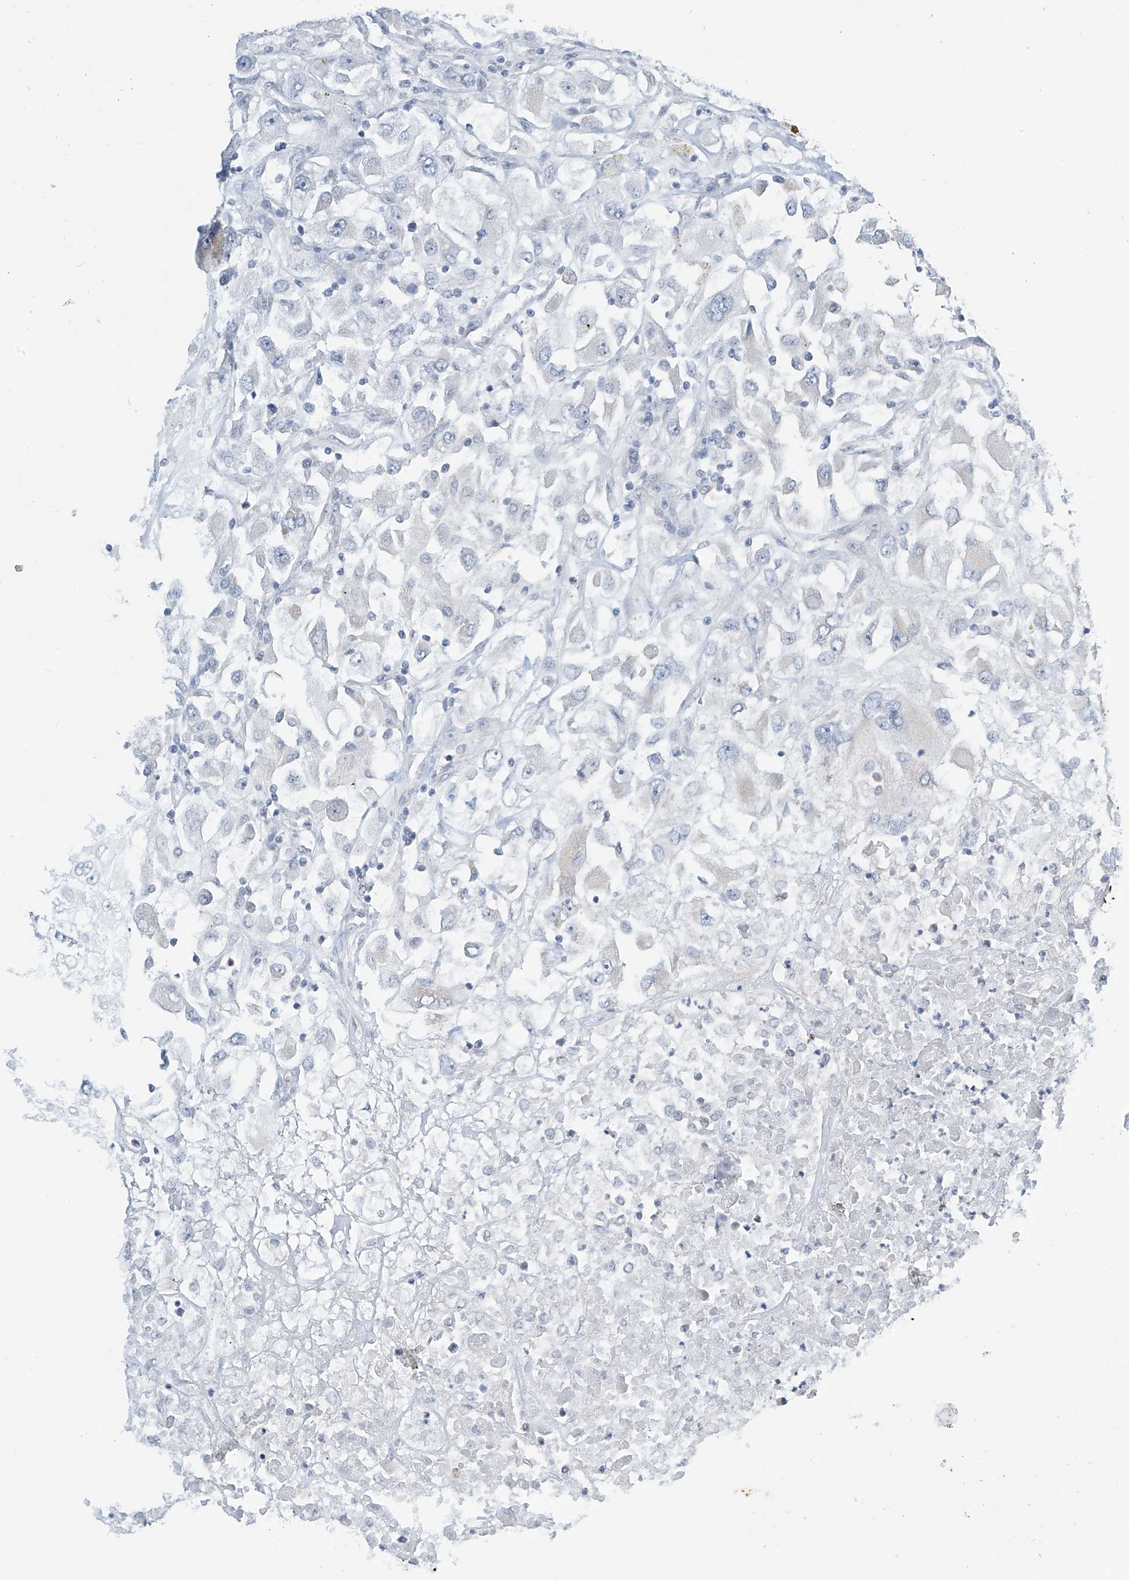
{"staining": {"intensity": "negative", "quantity": "none", "location": "none"}, "tissue": "renal cancer", "cell_type": "Tumor cells", "image_type": "cancer", "snomed": [{"axis": "morphology", "description": "Adenocarcinoma, NOS"}, {"axis": "topography", "description": "Kidney"}], "caption": "Renal cancer (adenocarcinoma) was stained to show a protein in brown. There is no significant expression in tumor cells. (DAB immunohistochemistry (IHC), high magnification).", "gene": "APLF", "patient": {"sex": "female", "age": 52}}